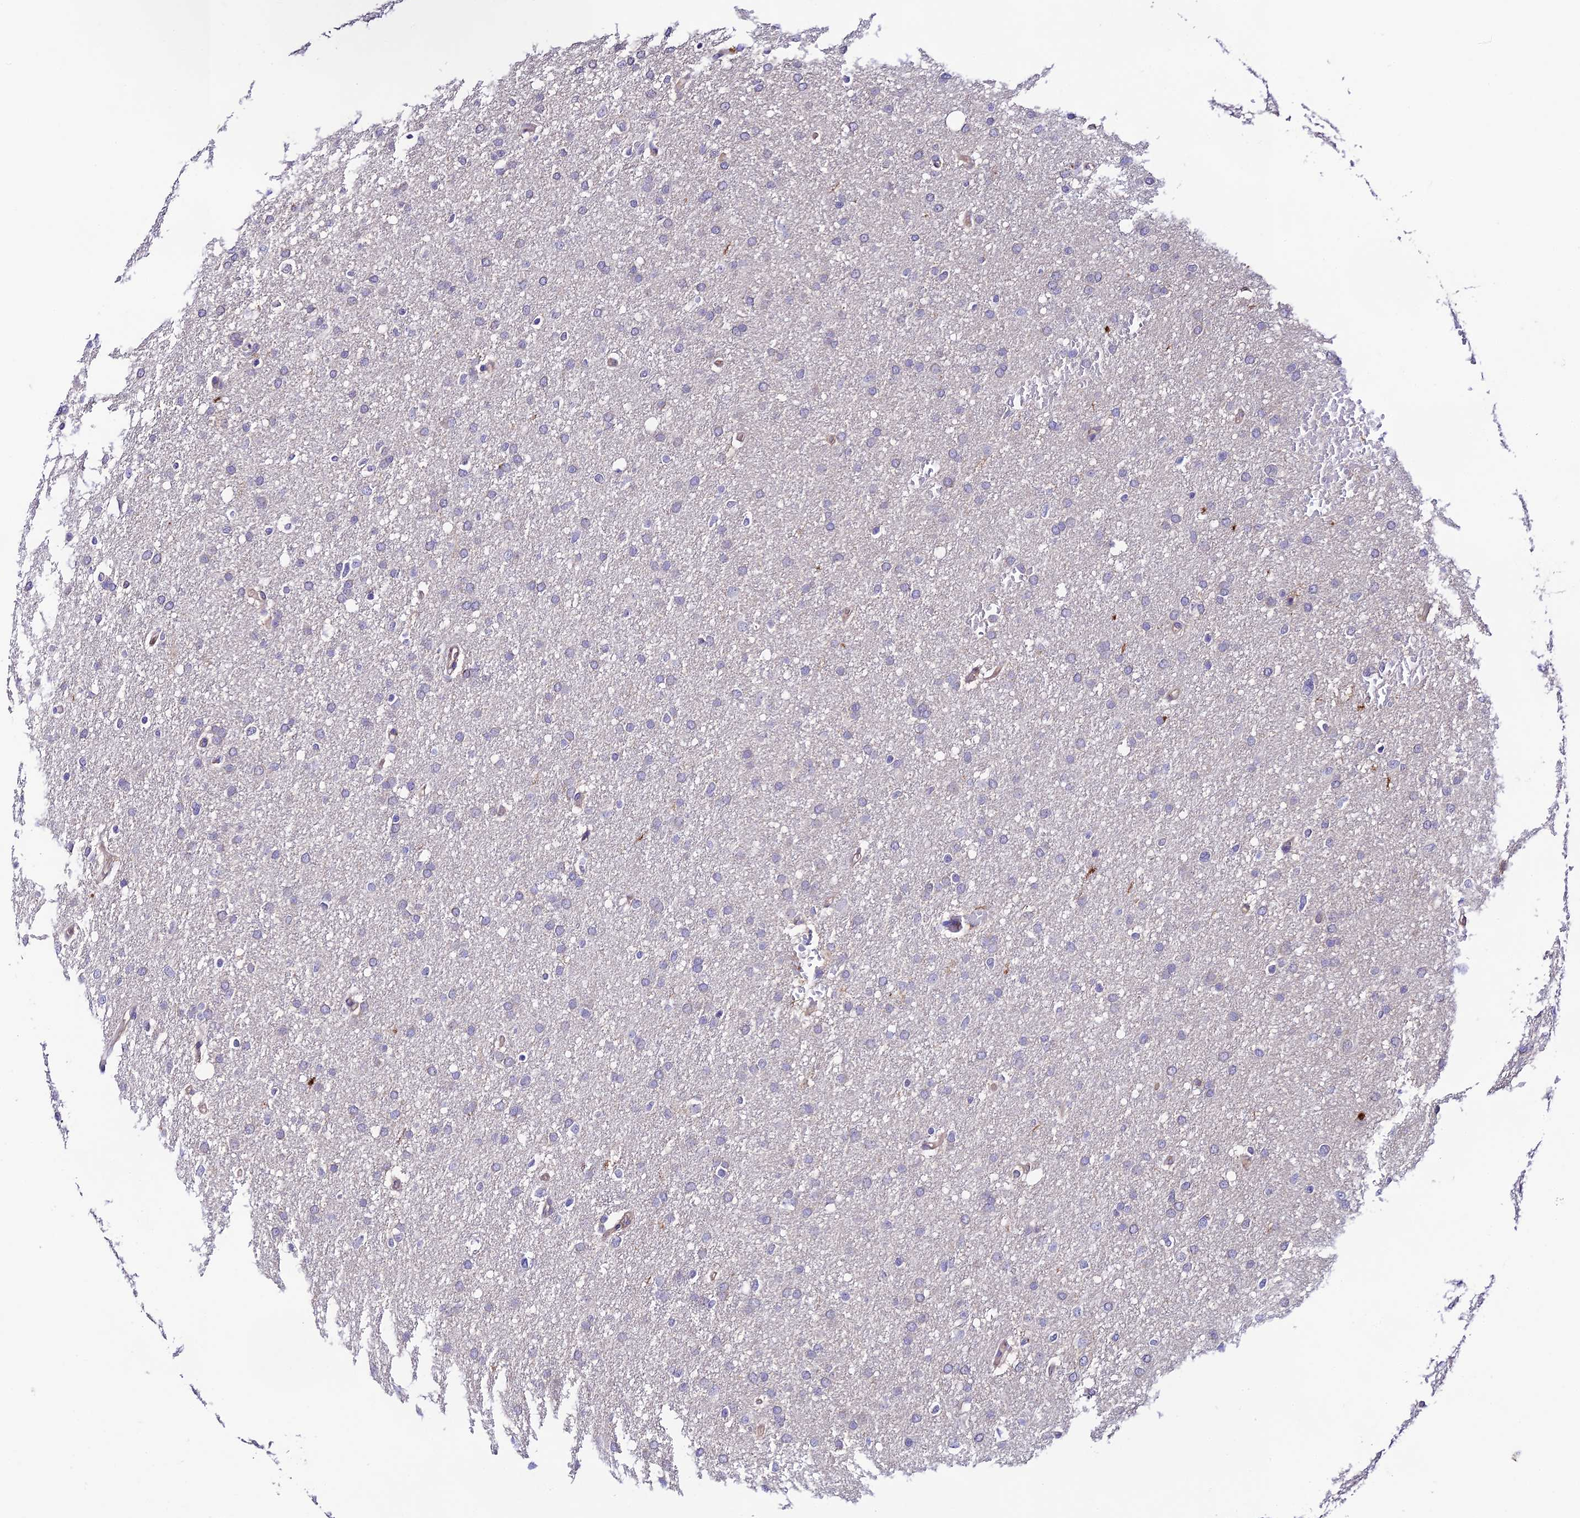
{"staining": {"intensity": "negative", "quantity": "none", "location": "none"}, "tissue": "glioma", "cell_type": "Tumor cells", "image_type": "cancer", "snomed": [{"axis": "morphology", "description": "Glioma, malignant, High grade"}, {"axis": "topography", "description": "Cerebral cortex"}], "caption": "A micrograph of human malignant glioma (high-grade) is negative for staining in tumor cells.", "gene": "BRME1", "patient": {"sex": "female", "age": 36}}